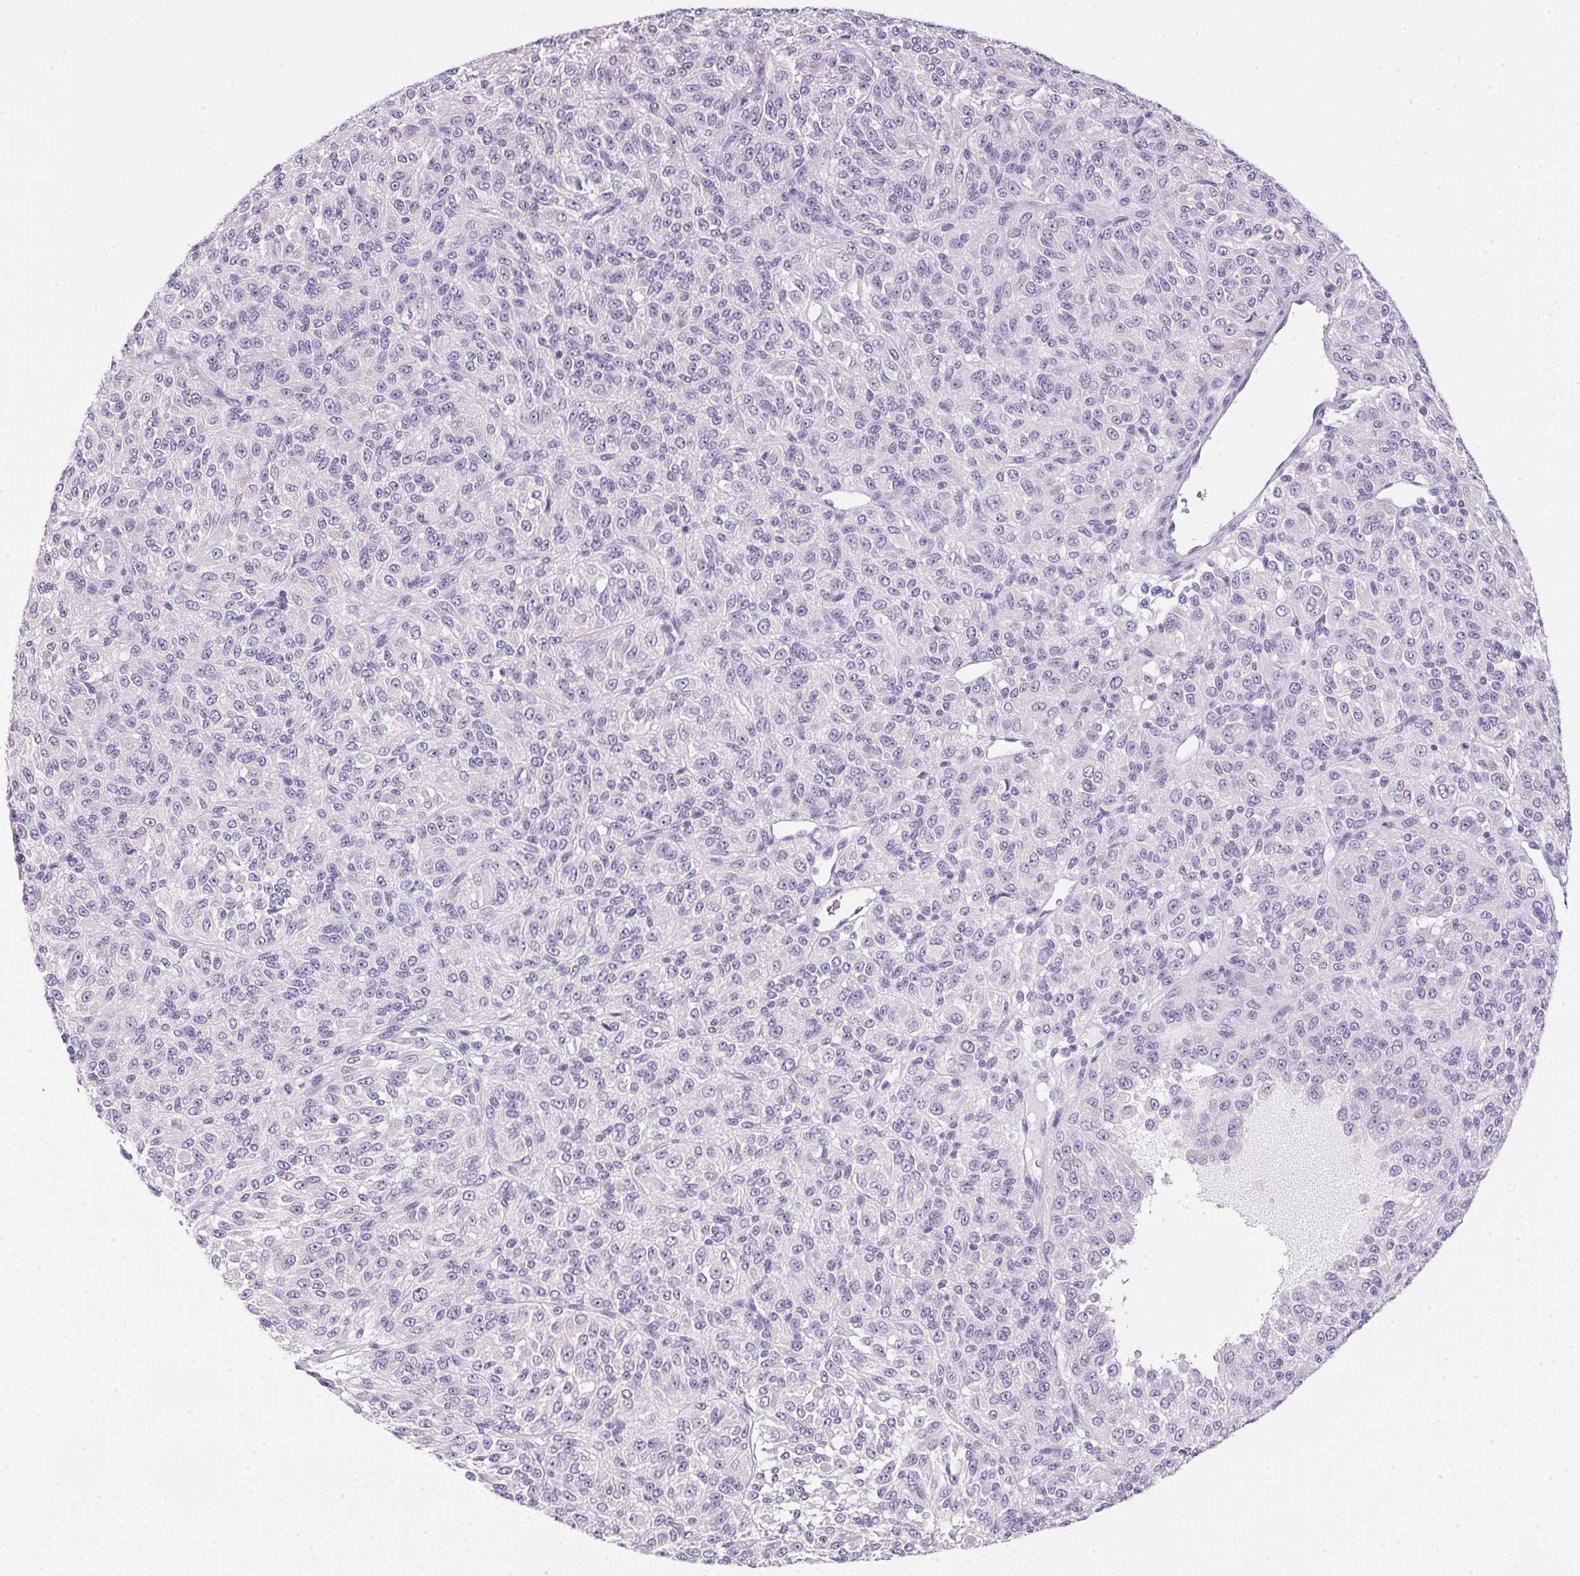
{"staining": {"intensity": "negative", "quantity": "none", "location": "none"}, "tissue": "melanoma", "cell_type": "Tumor cells", "image_type": "cancer", "snomed": [{"axis": "morphology", "description": "Malignant melanoma, Metastatic site"}, {"axis": "topography", "description": "Brain"}], "caption": "The immunohistochemistry micrograph has no significant expression in tumor cells of melanoma tissue.", "gene": "ATP6V0A4", "patient": {"sex": "female", "age": 56}}